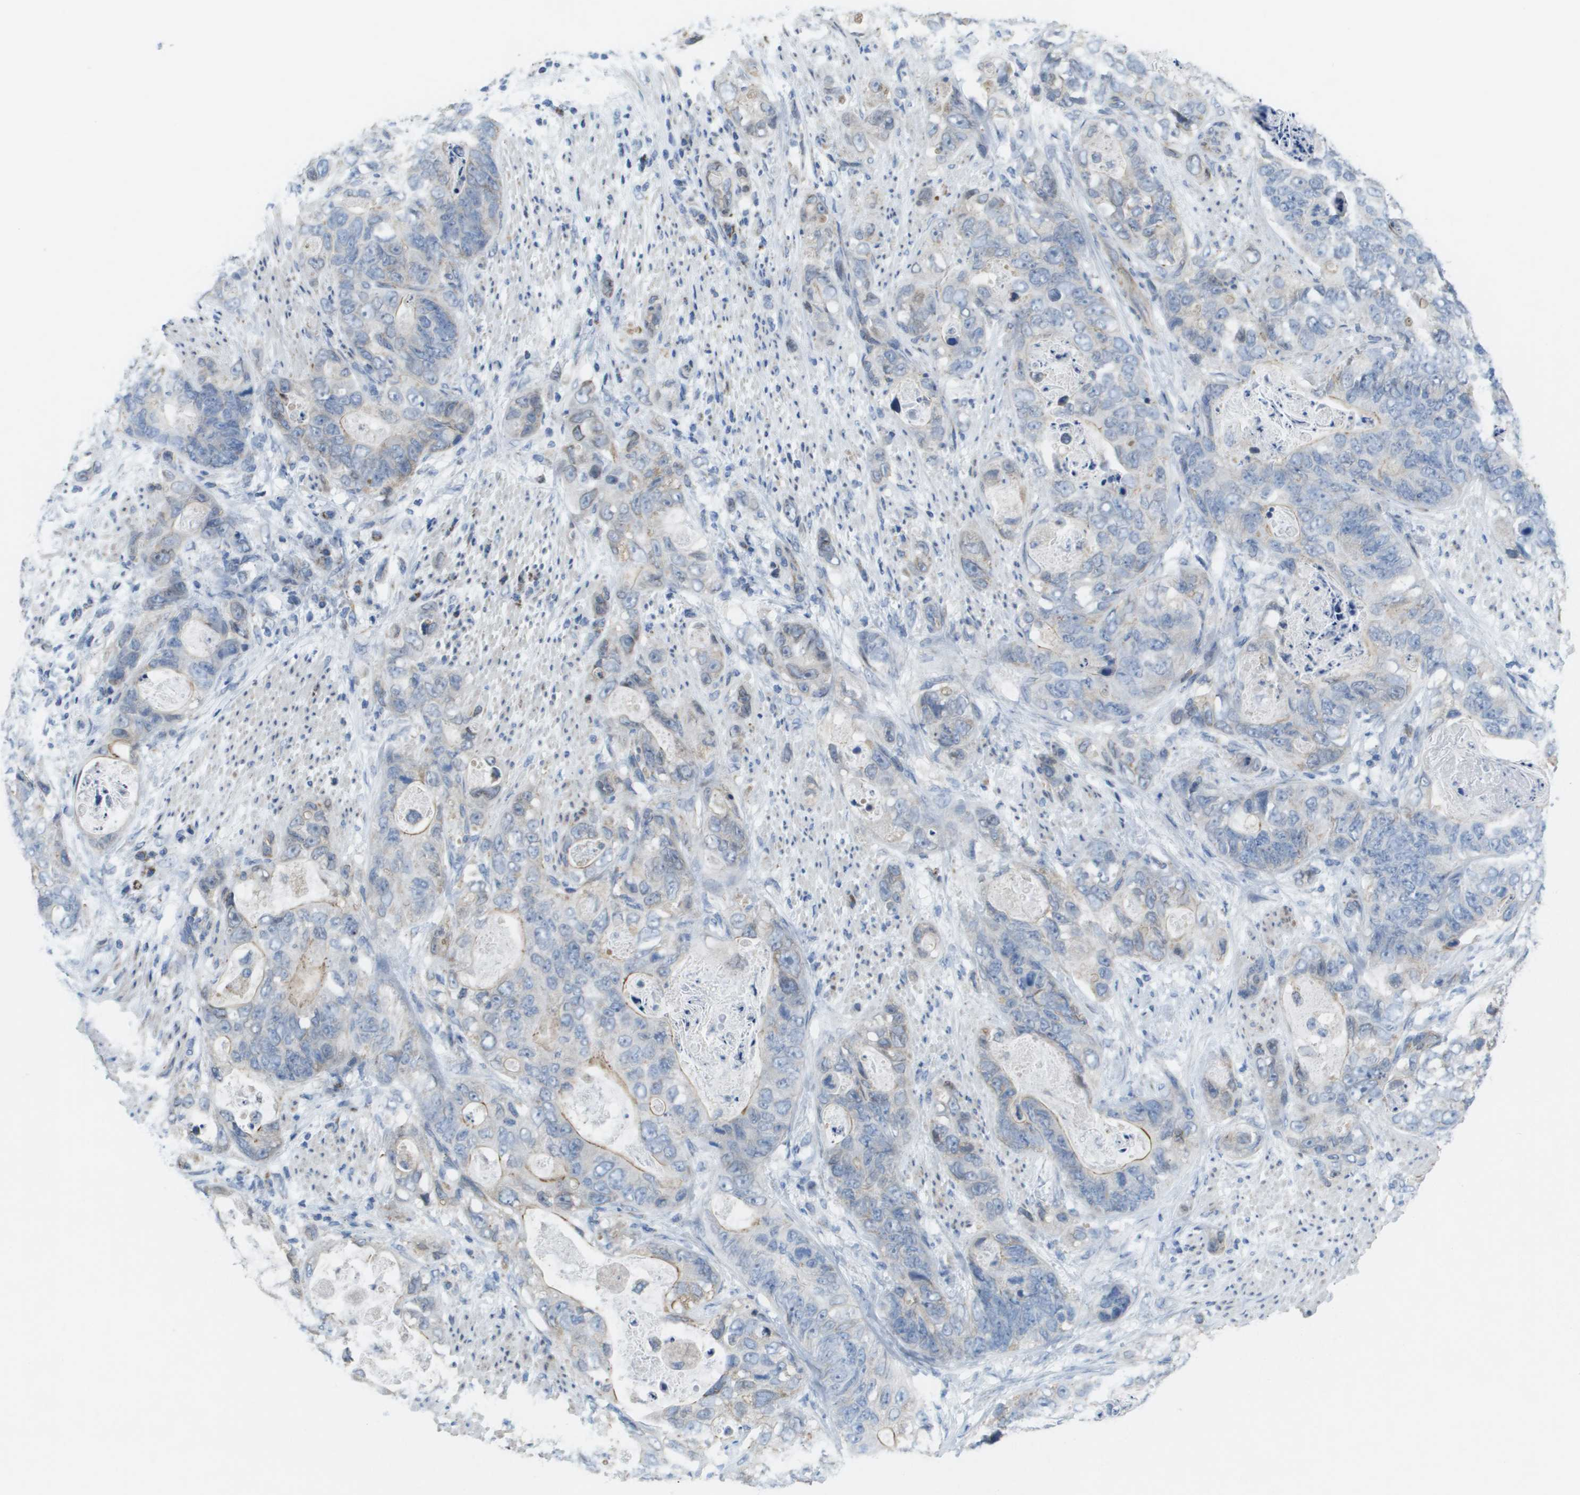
{"staining": {"intensity": "moderate", "quantity": "<25%", "location": "cytoplasmic/membranous"}, "tissue": "stomach cancer", "cell_type": "Tumor cells", "image_type": "cancer", "snomed": [{"axis": "morphology", "description": "Adenocarcinoma, NOS"}, {"axis": "topography", "description": "Stomach"}], "caption": "Protein expression analysis of stomach cancer shows moderate cytoplasmic/membranous expression in approximately <25% of tumor cells.", "gene": "TMEM223", "patient": {"sex": "female", "age": 89}}